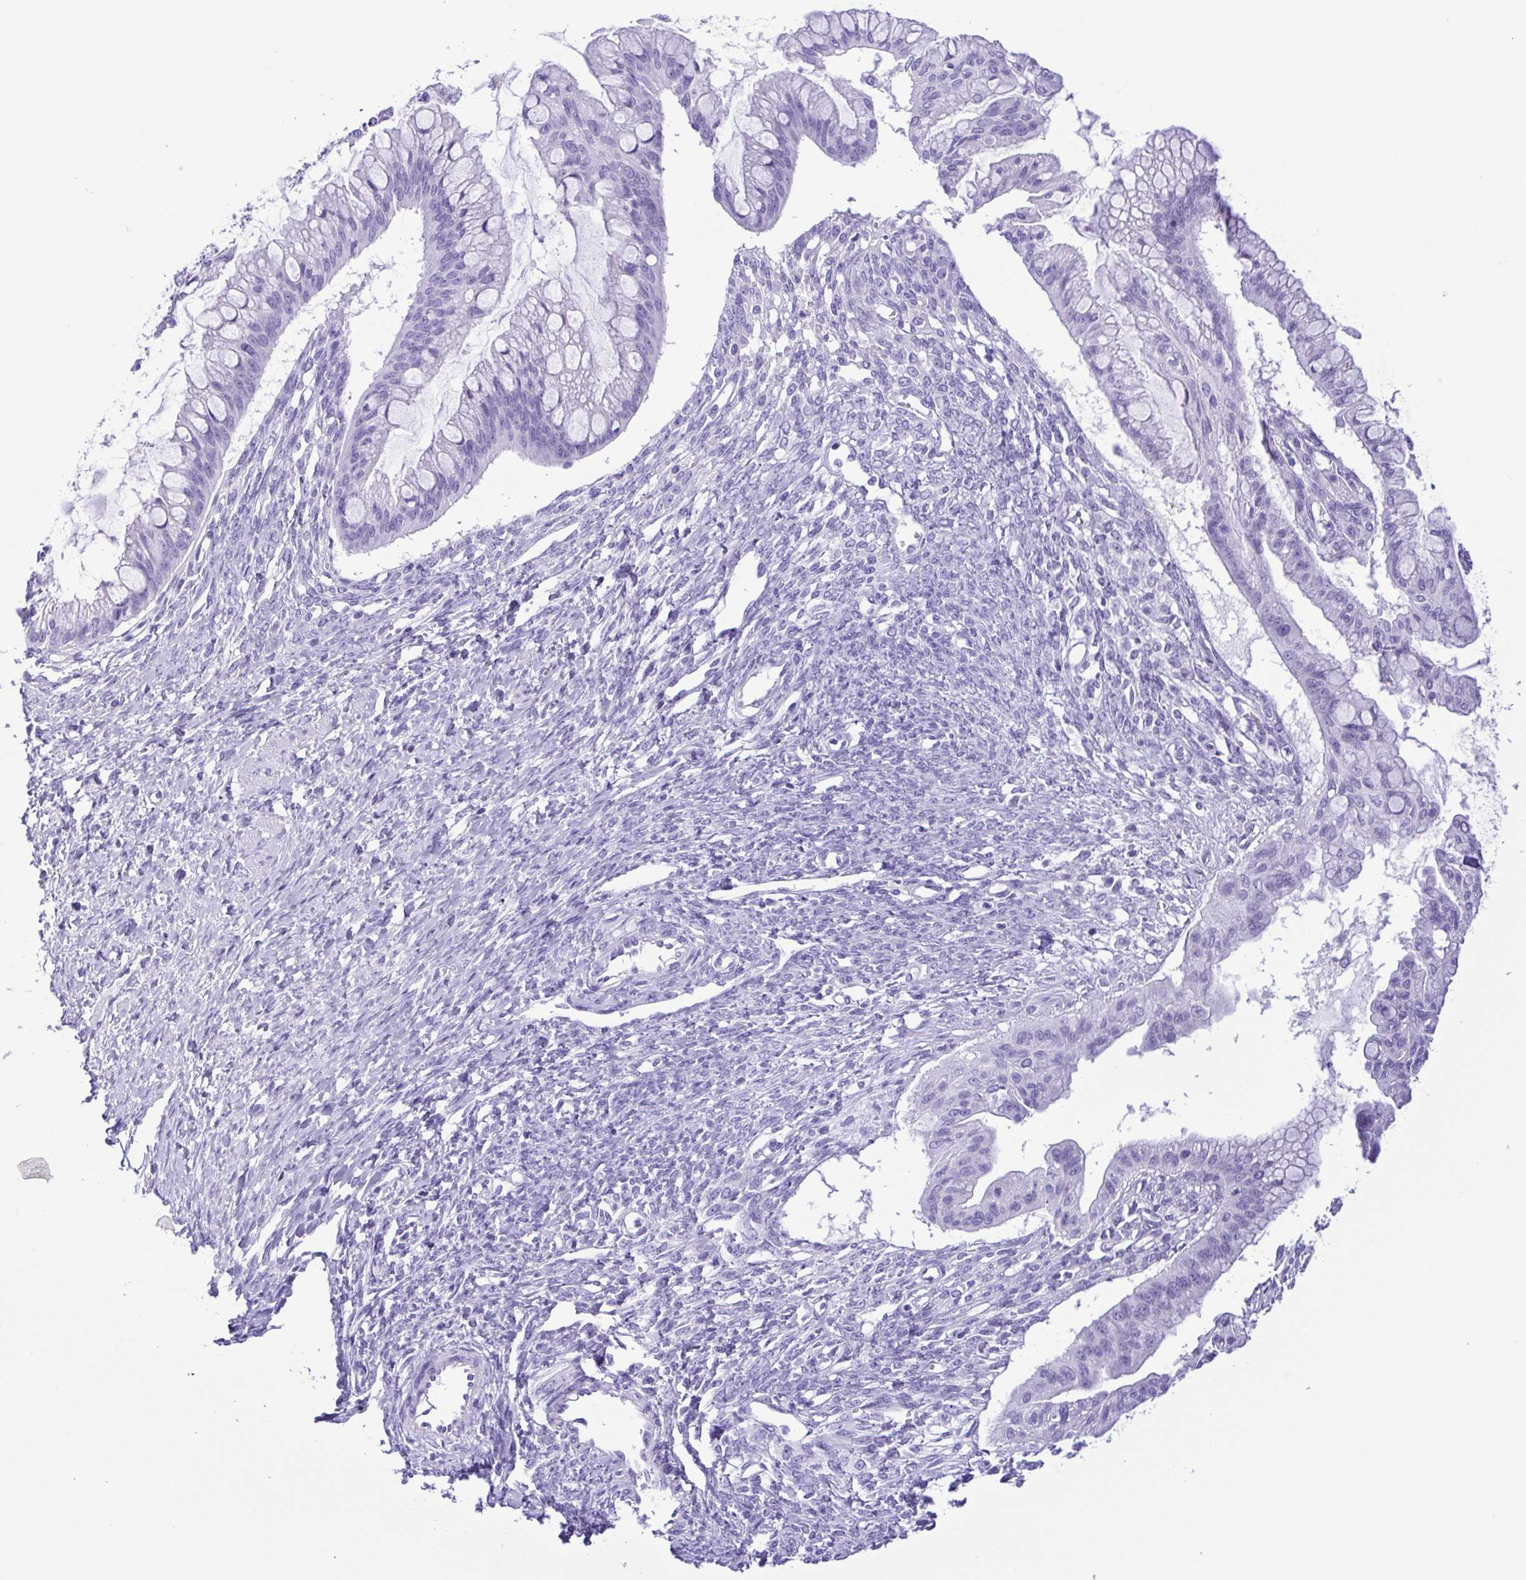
{"staining": {"intensity": "negative", "quantity": "none", "location": "none"}, "tissue": "ovarian cancer", "cell_type": "Tumor cells", "image_type": "cancer", "snomed": [{"axis": "morphology", "description": "Cystadenocarcinoma, mucinous, NOS"}, {"axis": "topography", "description": "Ovary"}], "caption": "This is an immunohistochemistry (IHC) micrograph of human ovarian cancer (mucinous cystadenocarcinoma). There is no staining in tumor cells.", "gene": "PAK3", "patient": {"sex": "female", "age": 73}}